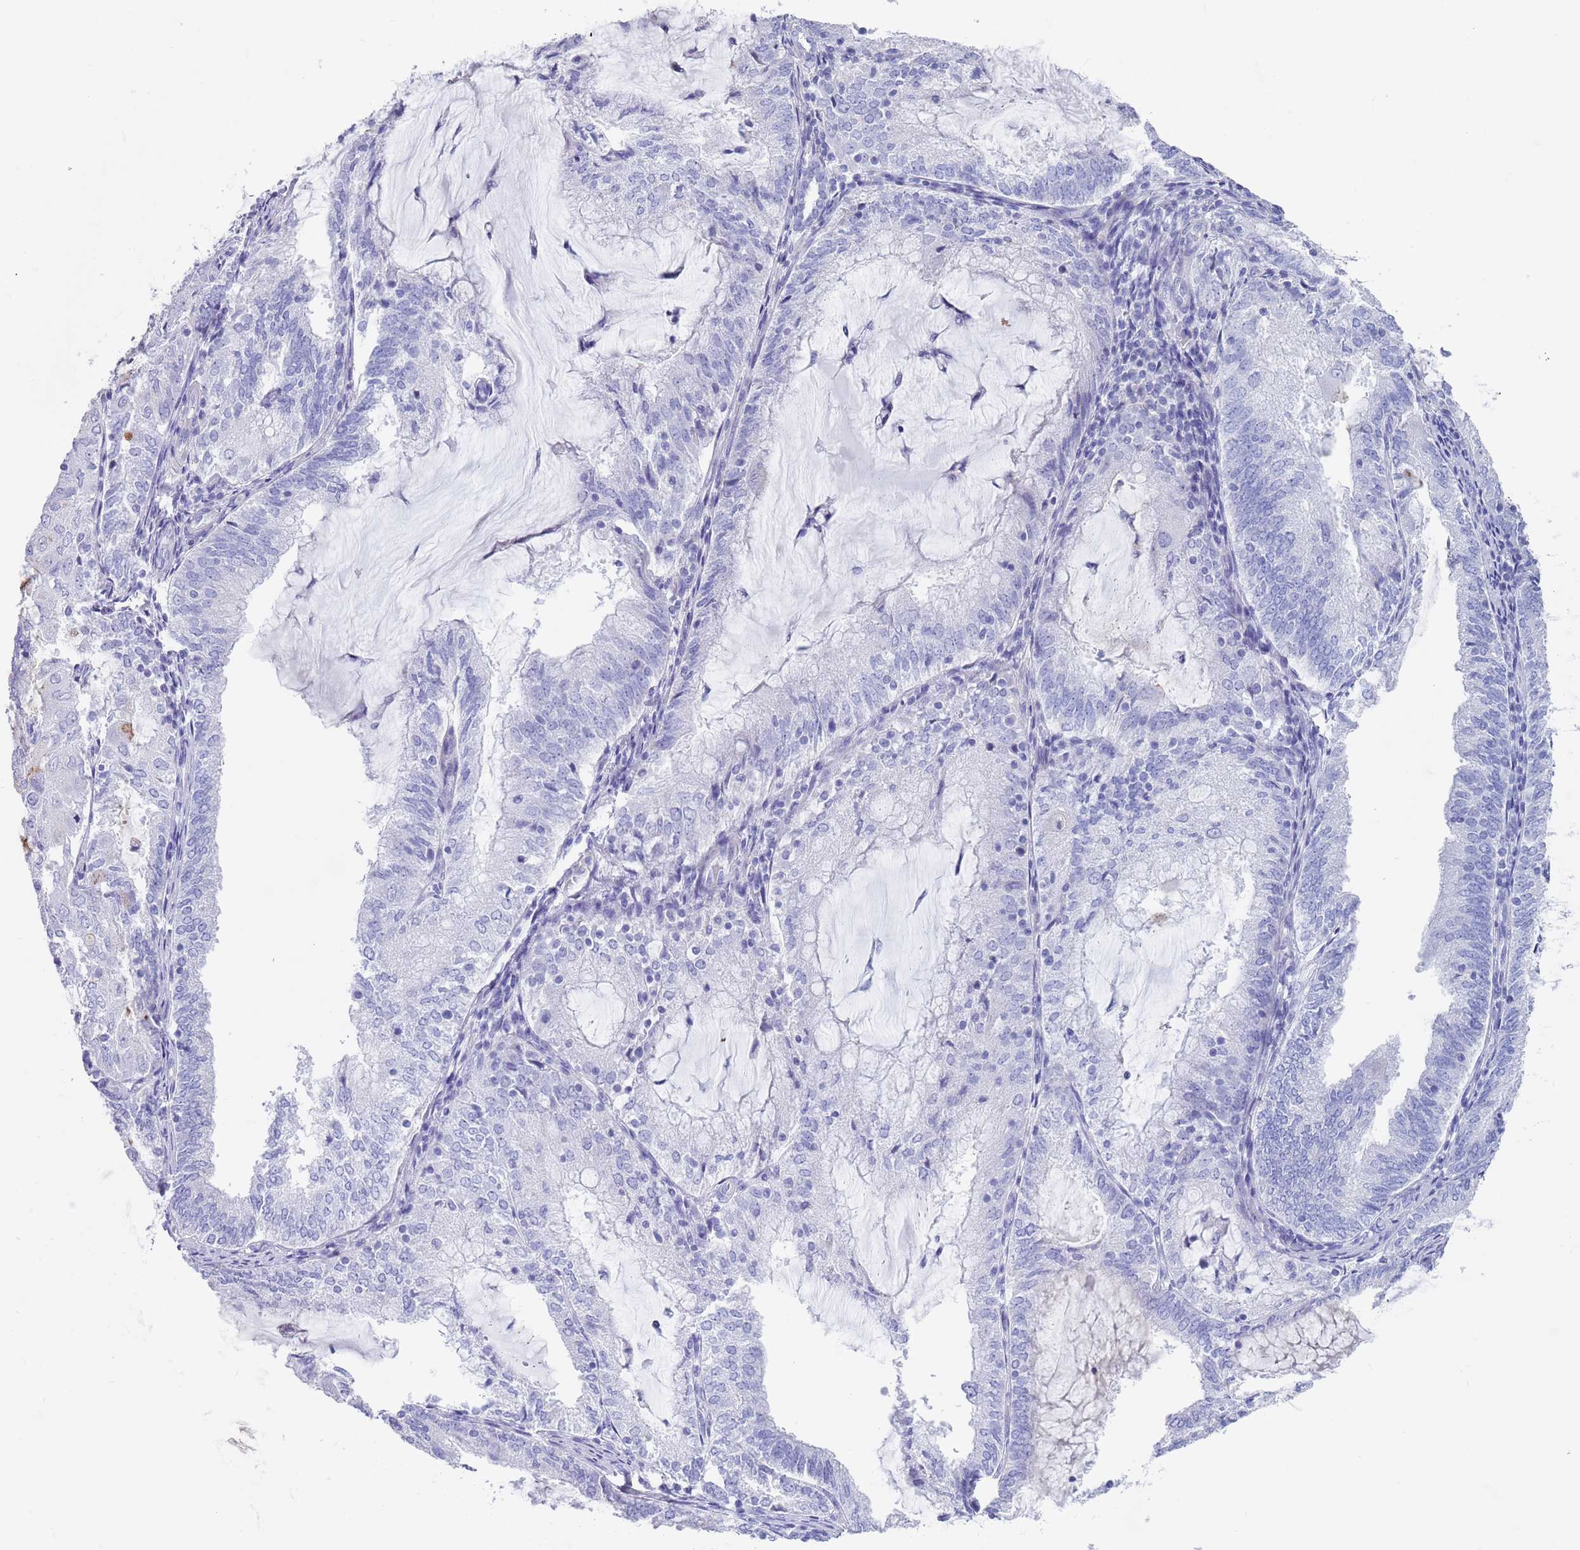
{"staining": {"intensity": "negative", "quantity": "none", "location": "none"}, "tissue": "endometrial cancer", "cell_type": "Tumor cells", "image_type": "cancer", "snomed": [{"axis": "morphology", "description": "Adenocarcinoma, NOS"}, {"axis": "topography", "description": "Endometrium"}], "caption": "DAB (3,3'-diaminobenzidine) immunohistochemical staining of endometrial adenocarcinoma shows no significant positivity in tumor cells. (DAB (3,3'-diaminobenzidine) immunohistochemistry (IHC) visualized using brightfield microscopy, high magnification).", "gene": "CPXM2", "patient": {"sex": "female", "age": 81}}